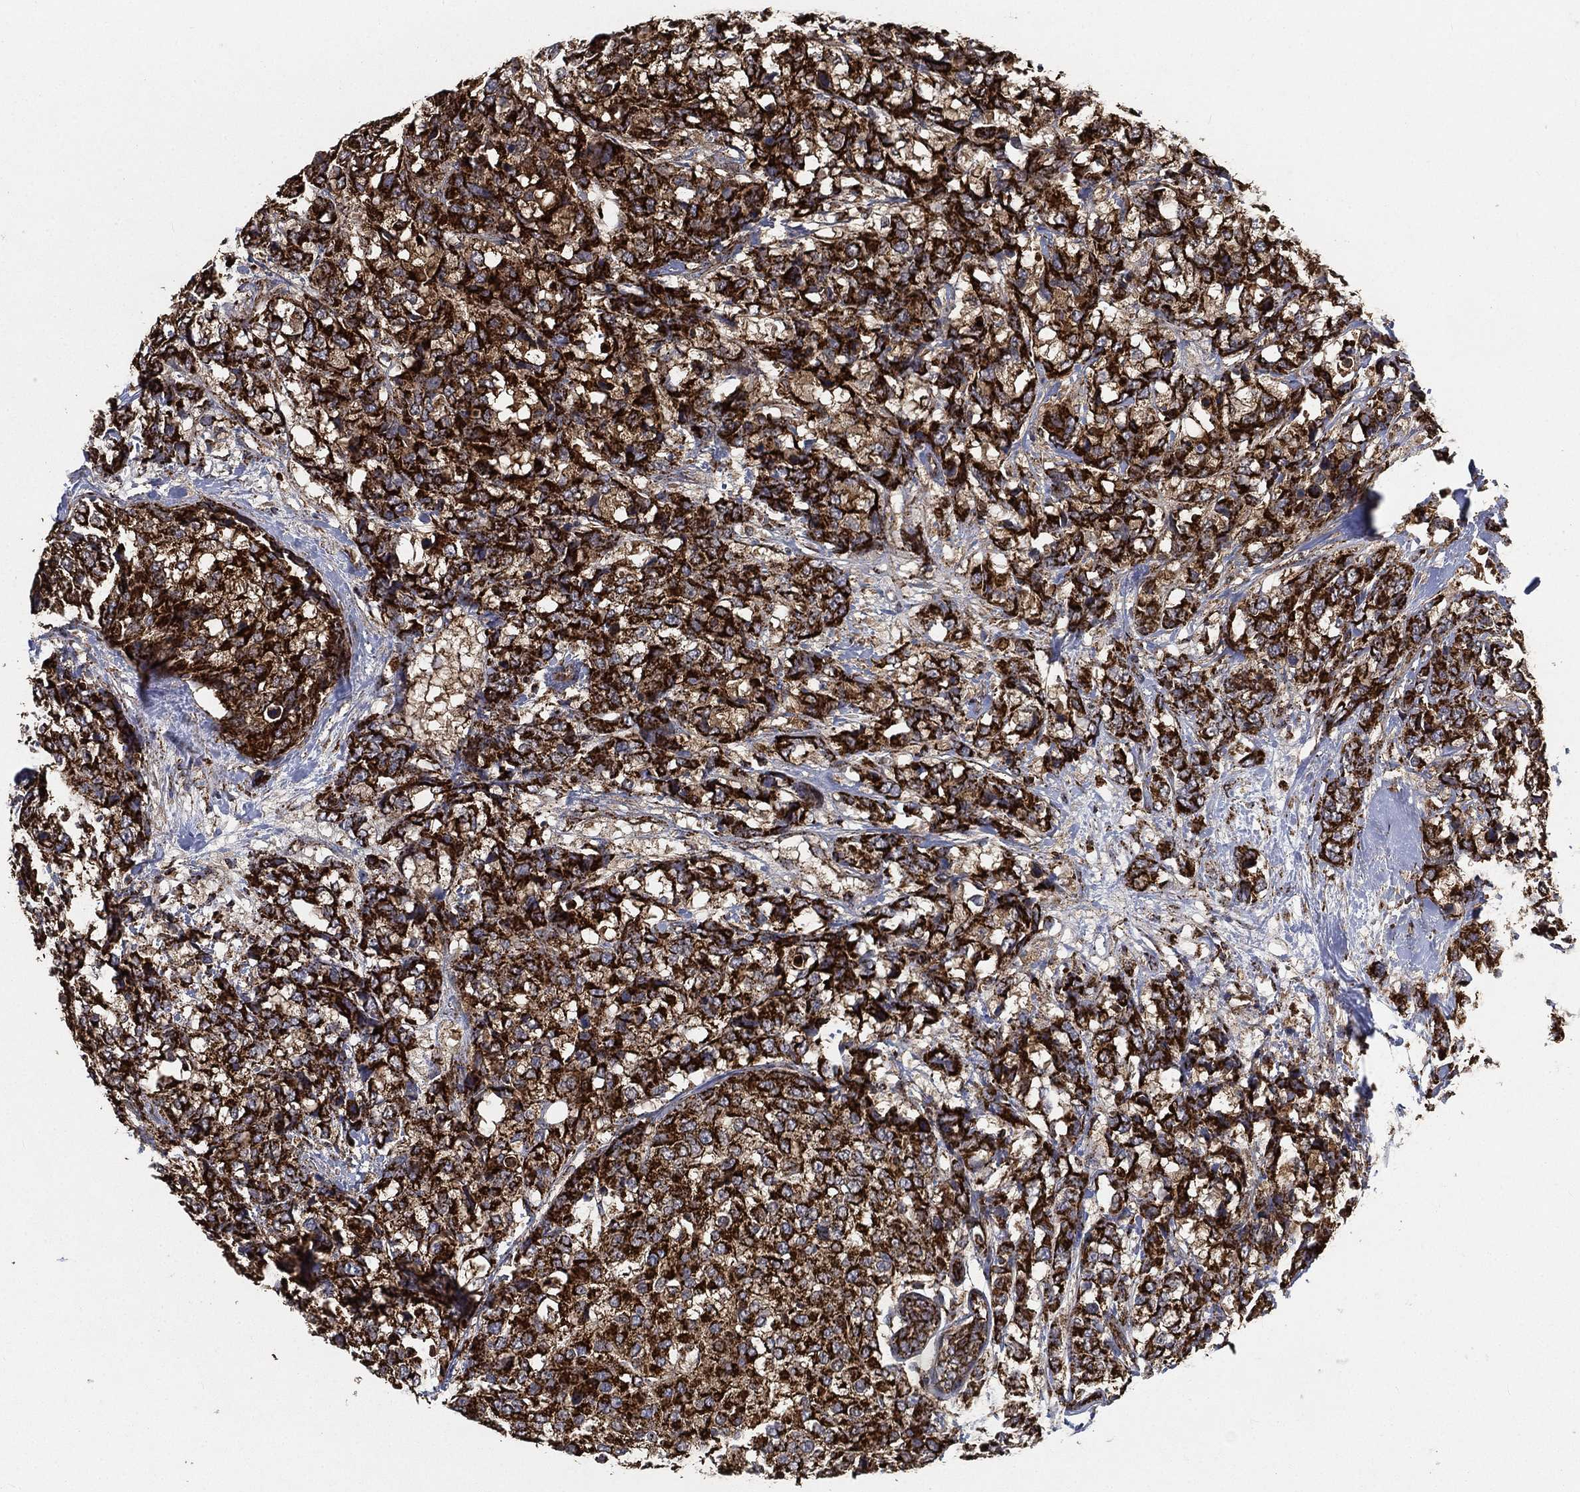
{"staining": {"intensity": "strong", "quantity": ">75%", "location": "cytoplasmic/membranous"}, "tissue": "breast cancer", "cell_type": "Tumor cells", "image_type": "cancer", "snomed": [{"axis": "morphology", "description": "Lobular carcinoma"}, {"axis": "topography", "description": "Breast"}], "caption": "Immunohistochemical staining of human lobular carcinoma (breast) shows strong cytoplasmic/membranous protein staining in about >75% of tumor cells. (Stains: DAB (3,3'-diaminobenzidine) in brown, nuclei in blue, Microscopy: brightfield microscopy at high magnification).", "gene": "SLC38A7", "patient": {"sex": "female", "age": 59}}